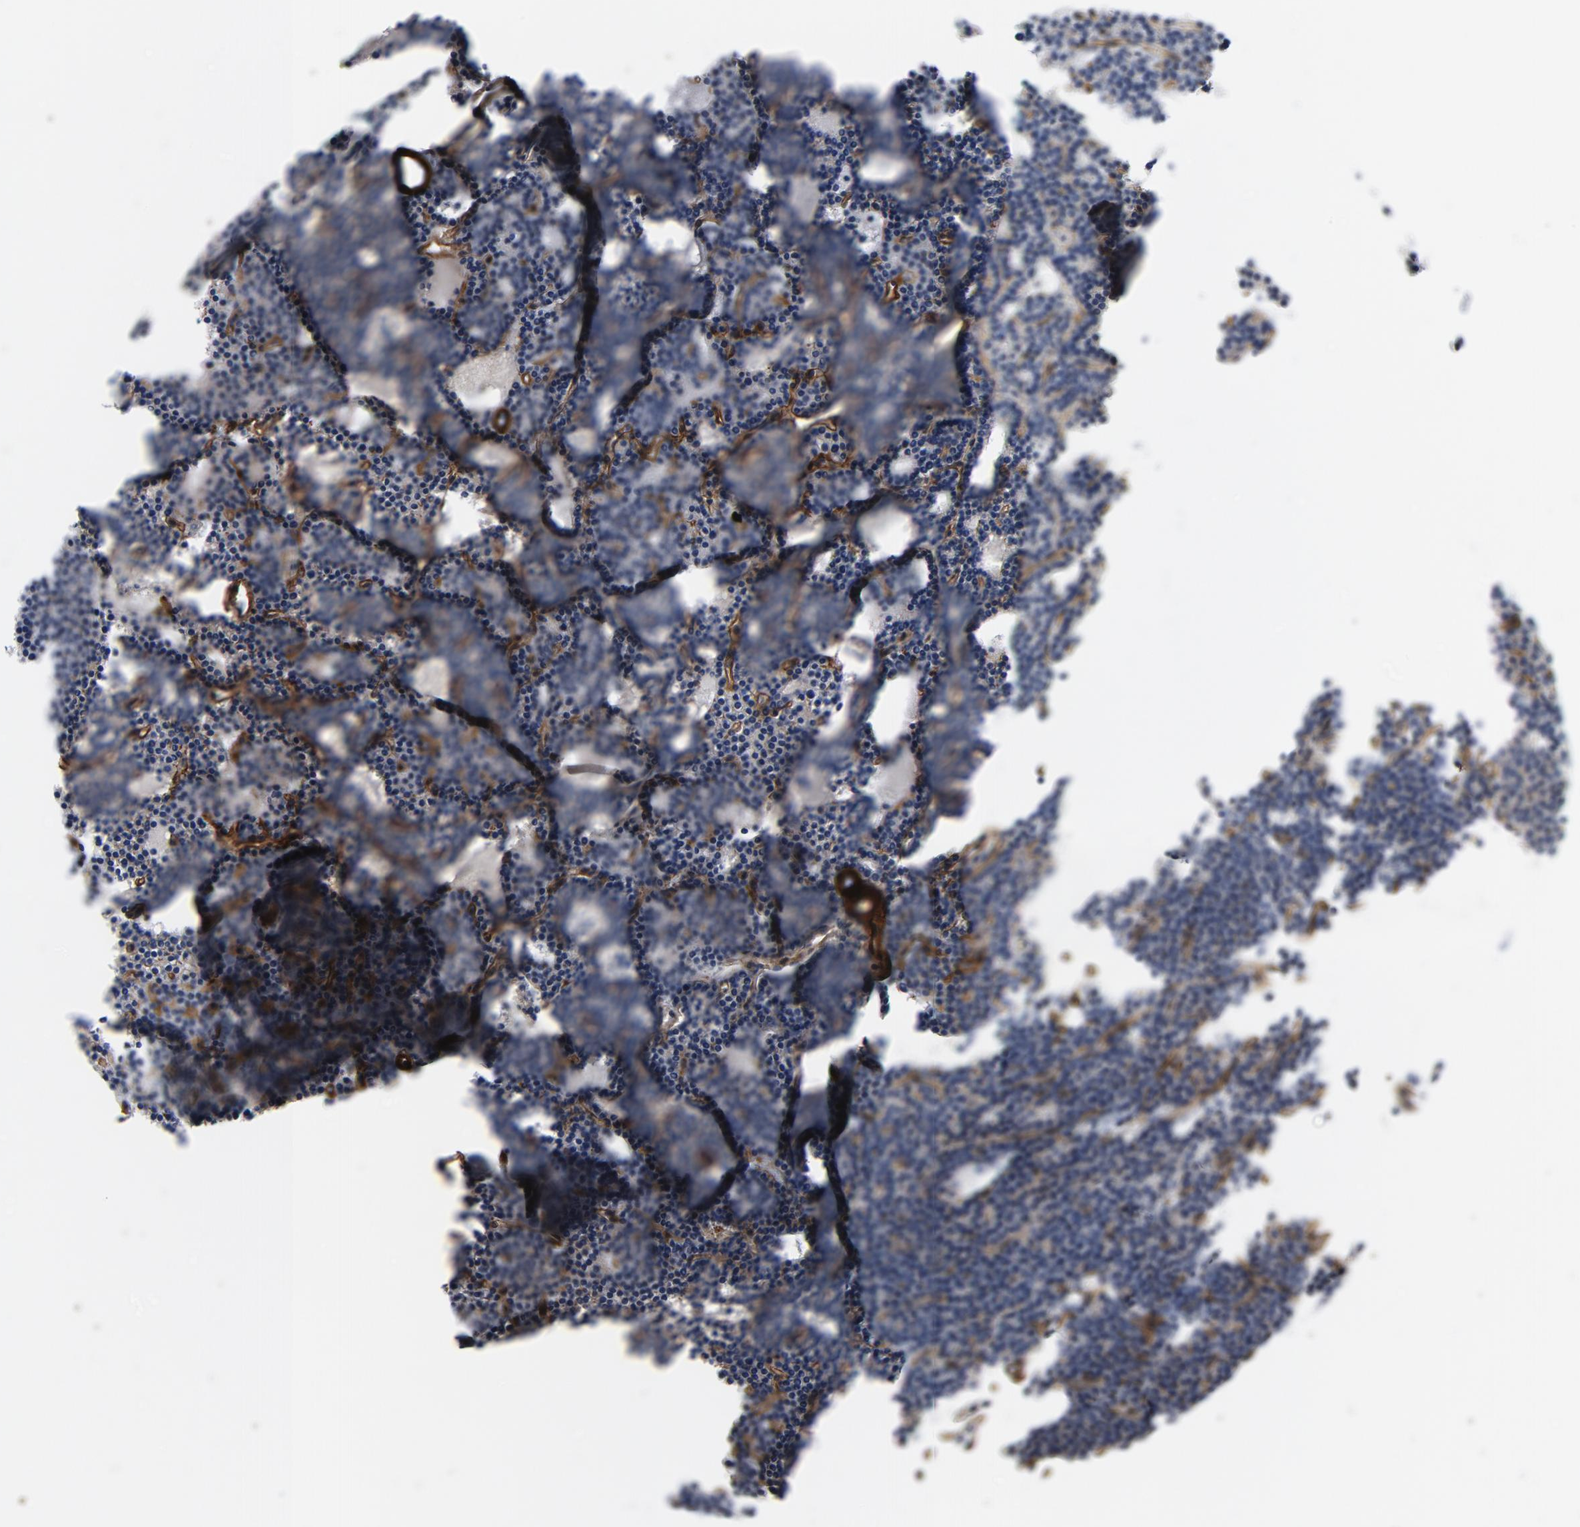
{"staining": {"intensity": "negative", "quantity": "none", "location": "none"}, "tissue": "parathyroid gland", "cell_type": "Glandular cells", "image_type": "normal", "snomed": [{"axis": "morphology", "description": "Normal tissue, NOS"}, {"axis": "topography", "description": "Parathyroid gland"}], "caption": "A high-resolution micrograph shows IHC staining of normal parathyroid gland, which demonstrates no significant expression in glandular cells. (Immunohistochemistry, brightfield microscopy, high magnification).", "gene": "LAMC1", "patient": {"sex": "female", "age": 45}}